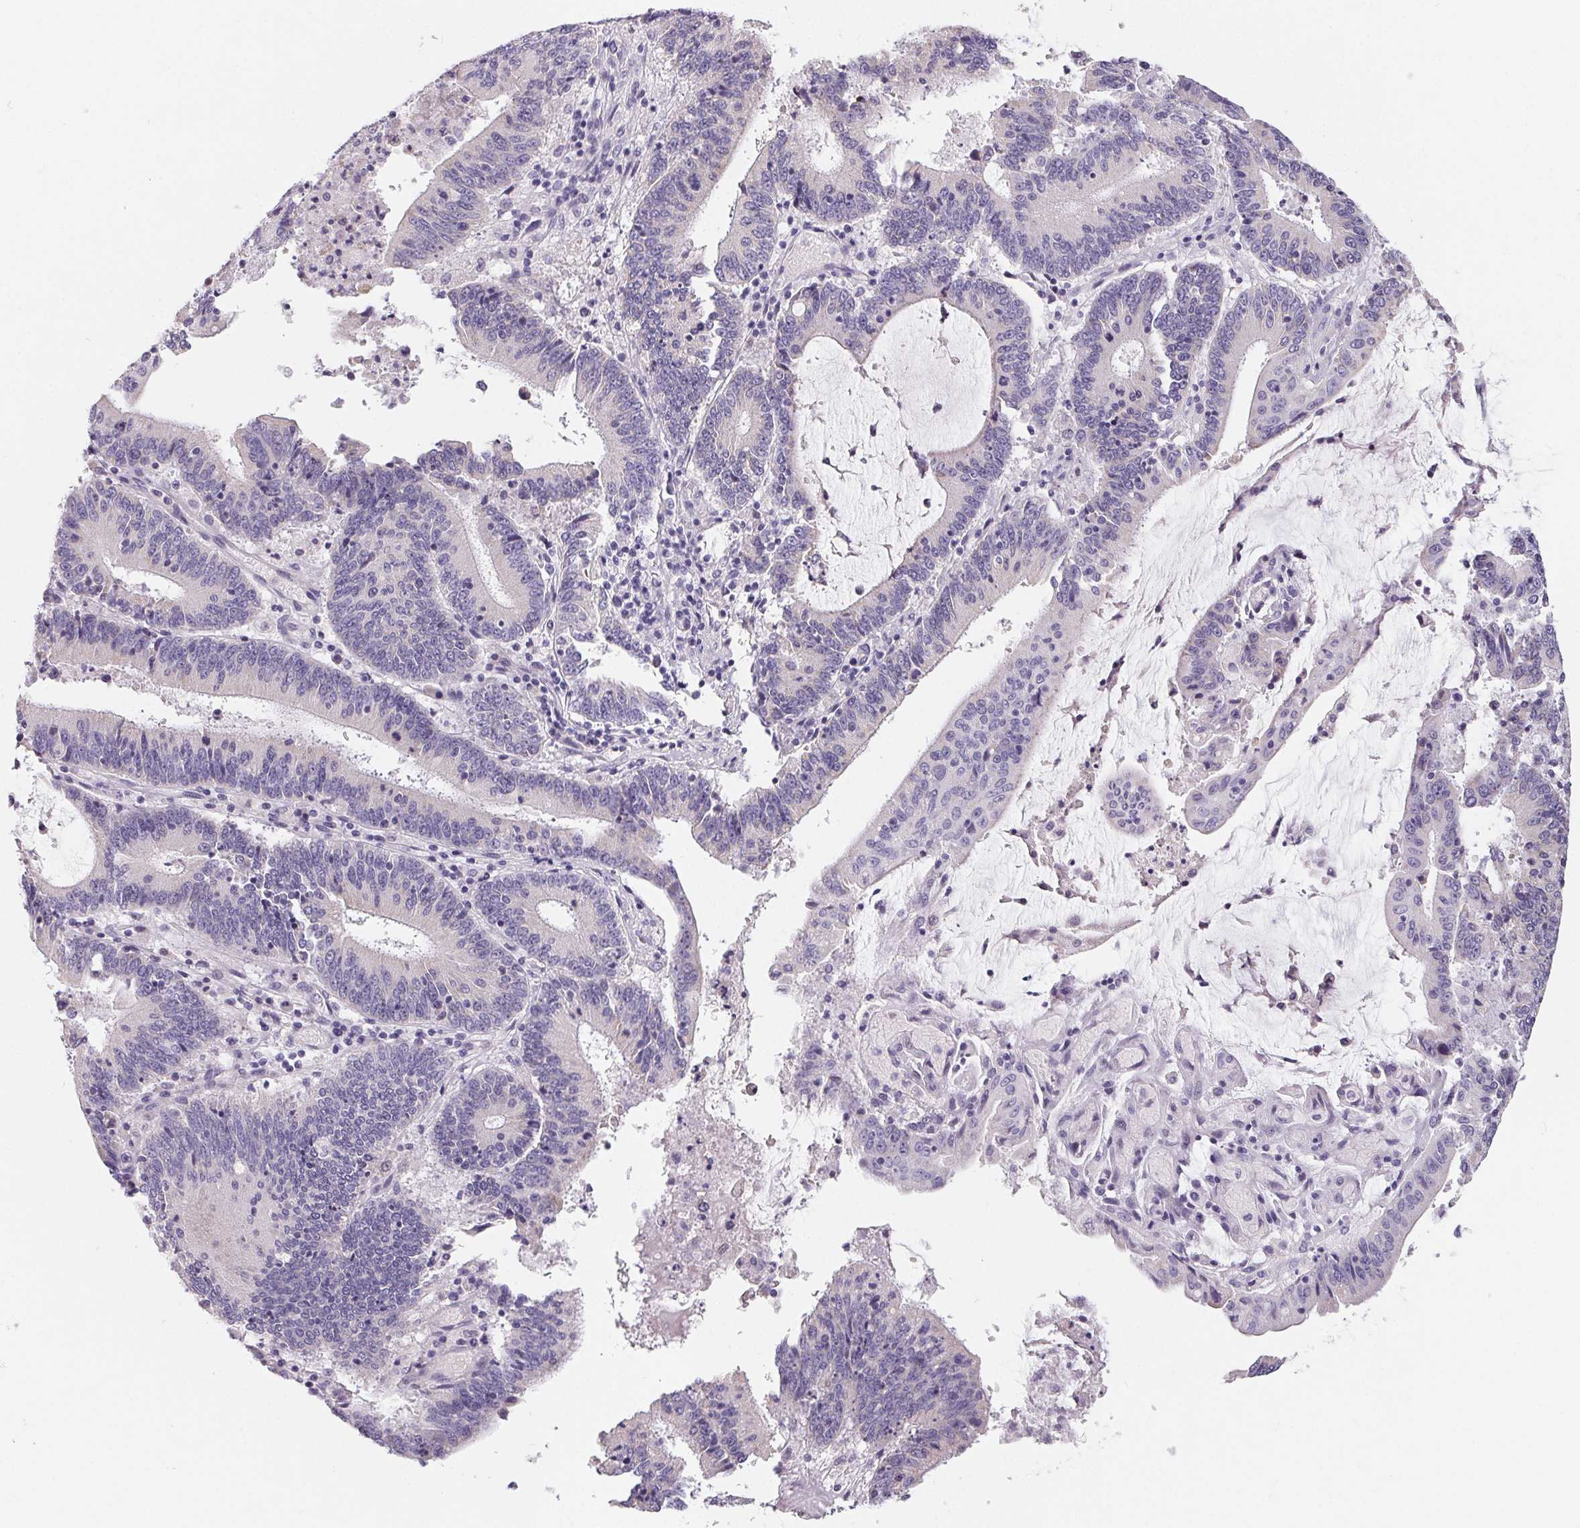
{"staining": {"intensity": "negative", "quantity": "none", "location": "none"}, "tissue": "stomach cancer", "cell_type": "Tumor cells", "image_type": "cancer", "snomed": [{"axis": "morphology", "description": "Adenocarcinoma, NOS"}, {"axis": "topography", "description": "Stomach, upper"}], "caption": "Stomach cancer (adenocarcinoma) was stained to show a protein in brown. There is no significant positivity in tumor cells.", "gene": "FDX1", "patient": {"sex": "male", "age": 68}}